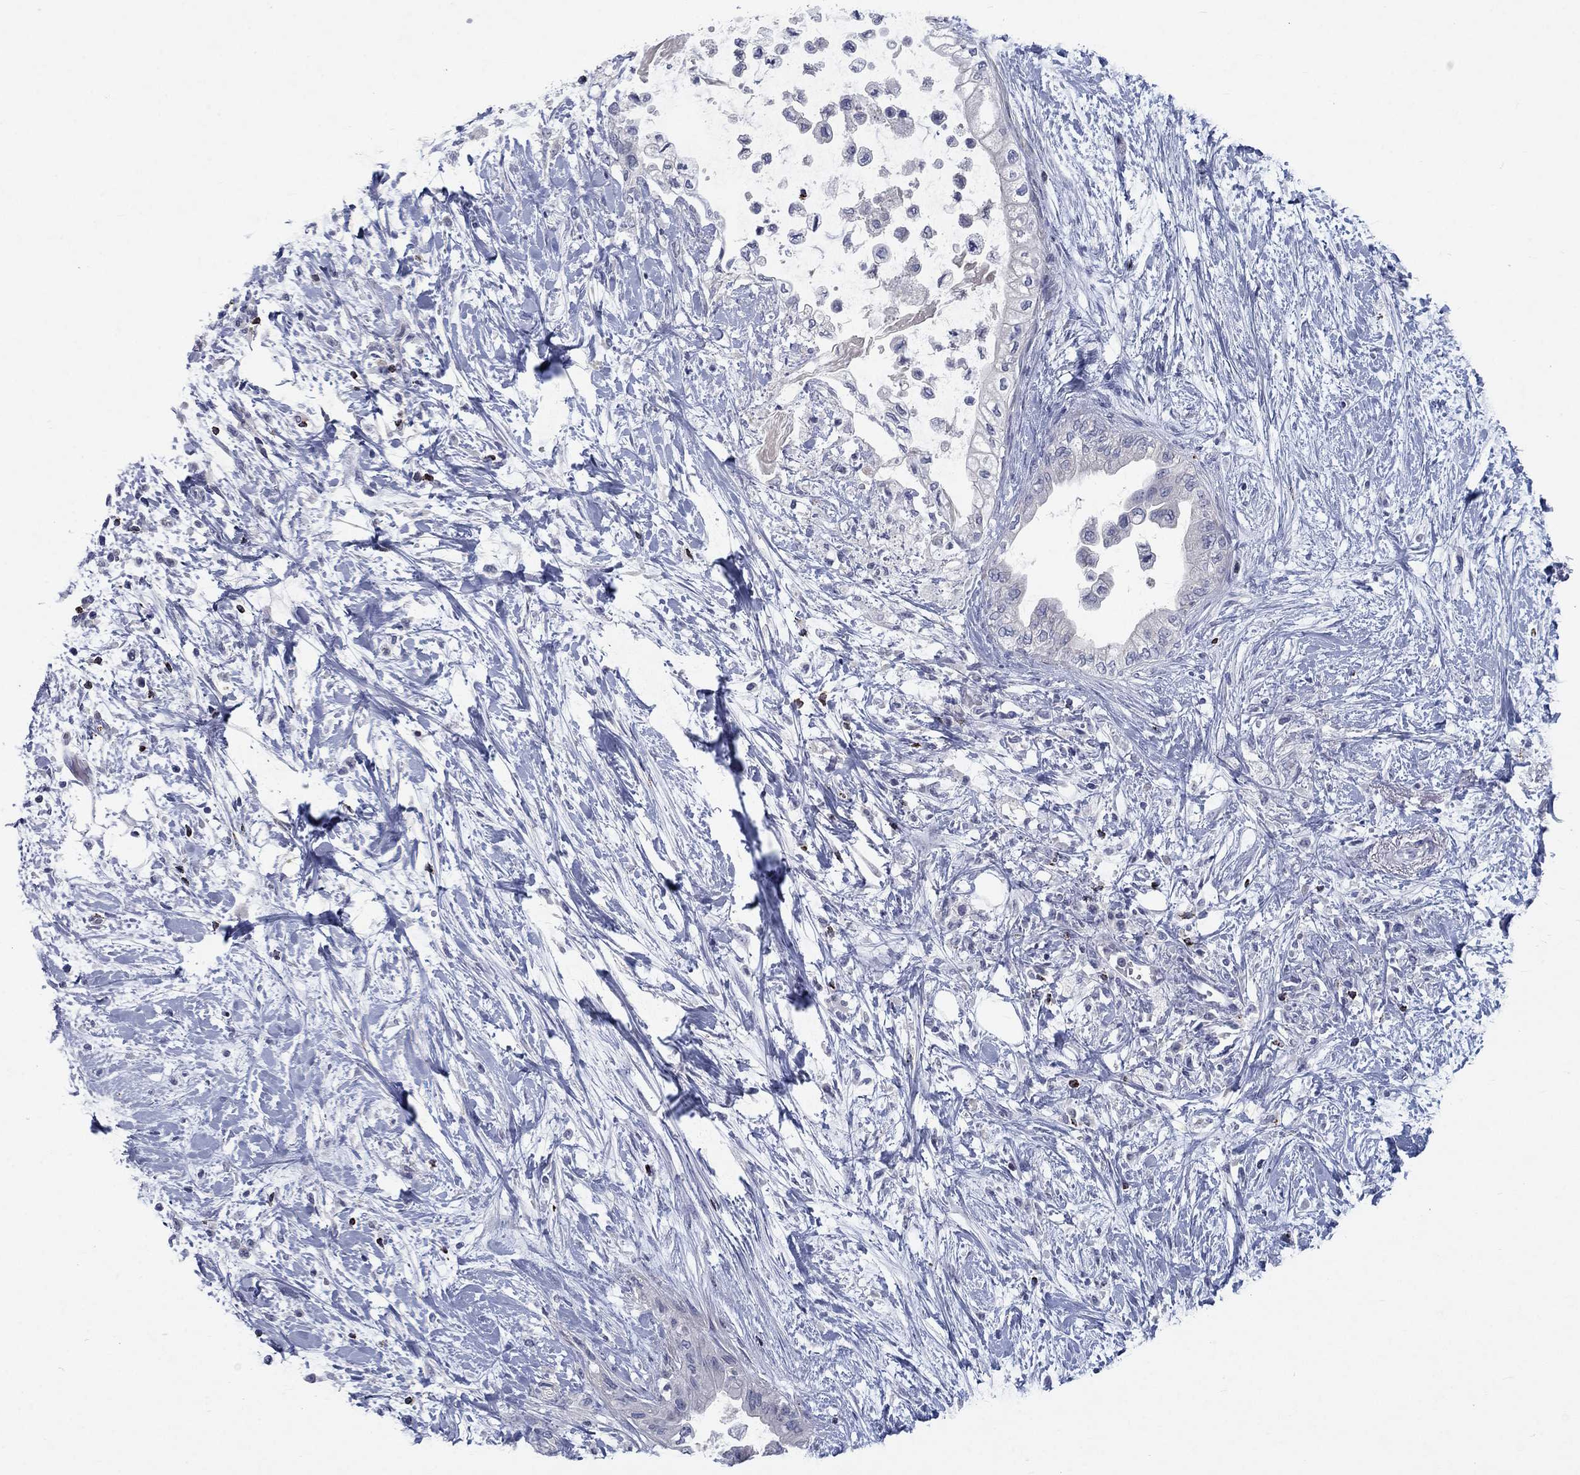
{"staining": {"intensity": "negative", "quantity": "none", "location": "none"}, "tissue": "pancreatic cancer", "cell_type": "Tumor cells", "image_type": "cancer", "snomed": [{"axis": "morphology", "description": "Normal tissue, NOS"}, {"axis": "morphology", "description": "Adenocarcinoma, NOS"}, {"axis": "topography", "description": "Pancreas"}, {"axis": "topography", "description": "Duodenum"}], "caption": "This is an immunohistochemistry (IHC) photomicrograph of human pancreatic cancer. There is no staining in tumor cells.", "gene": "GZMA", "patient": {"sex": "female", "age": 60}}